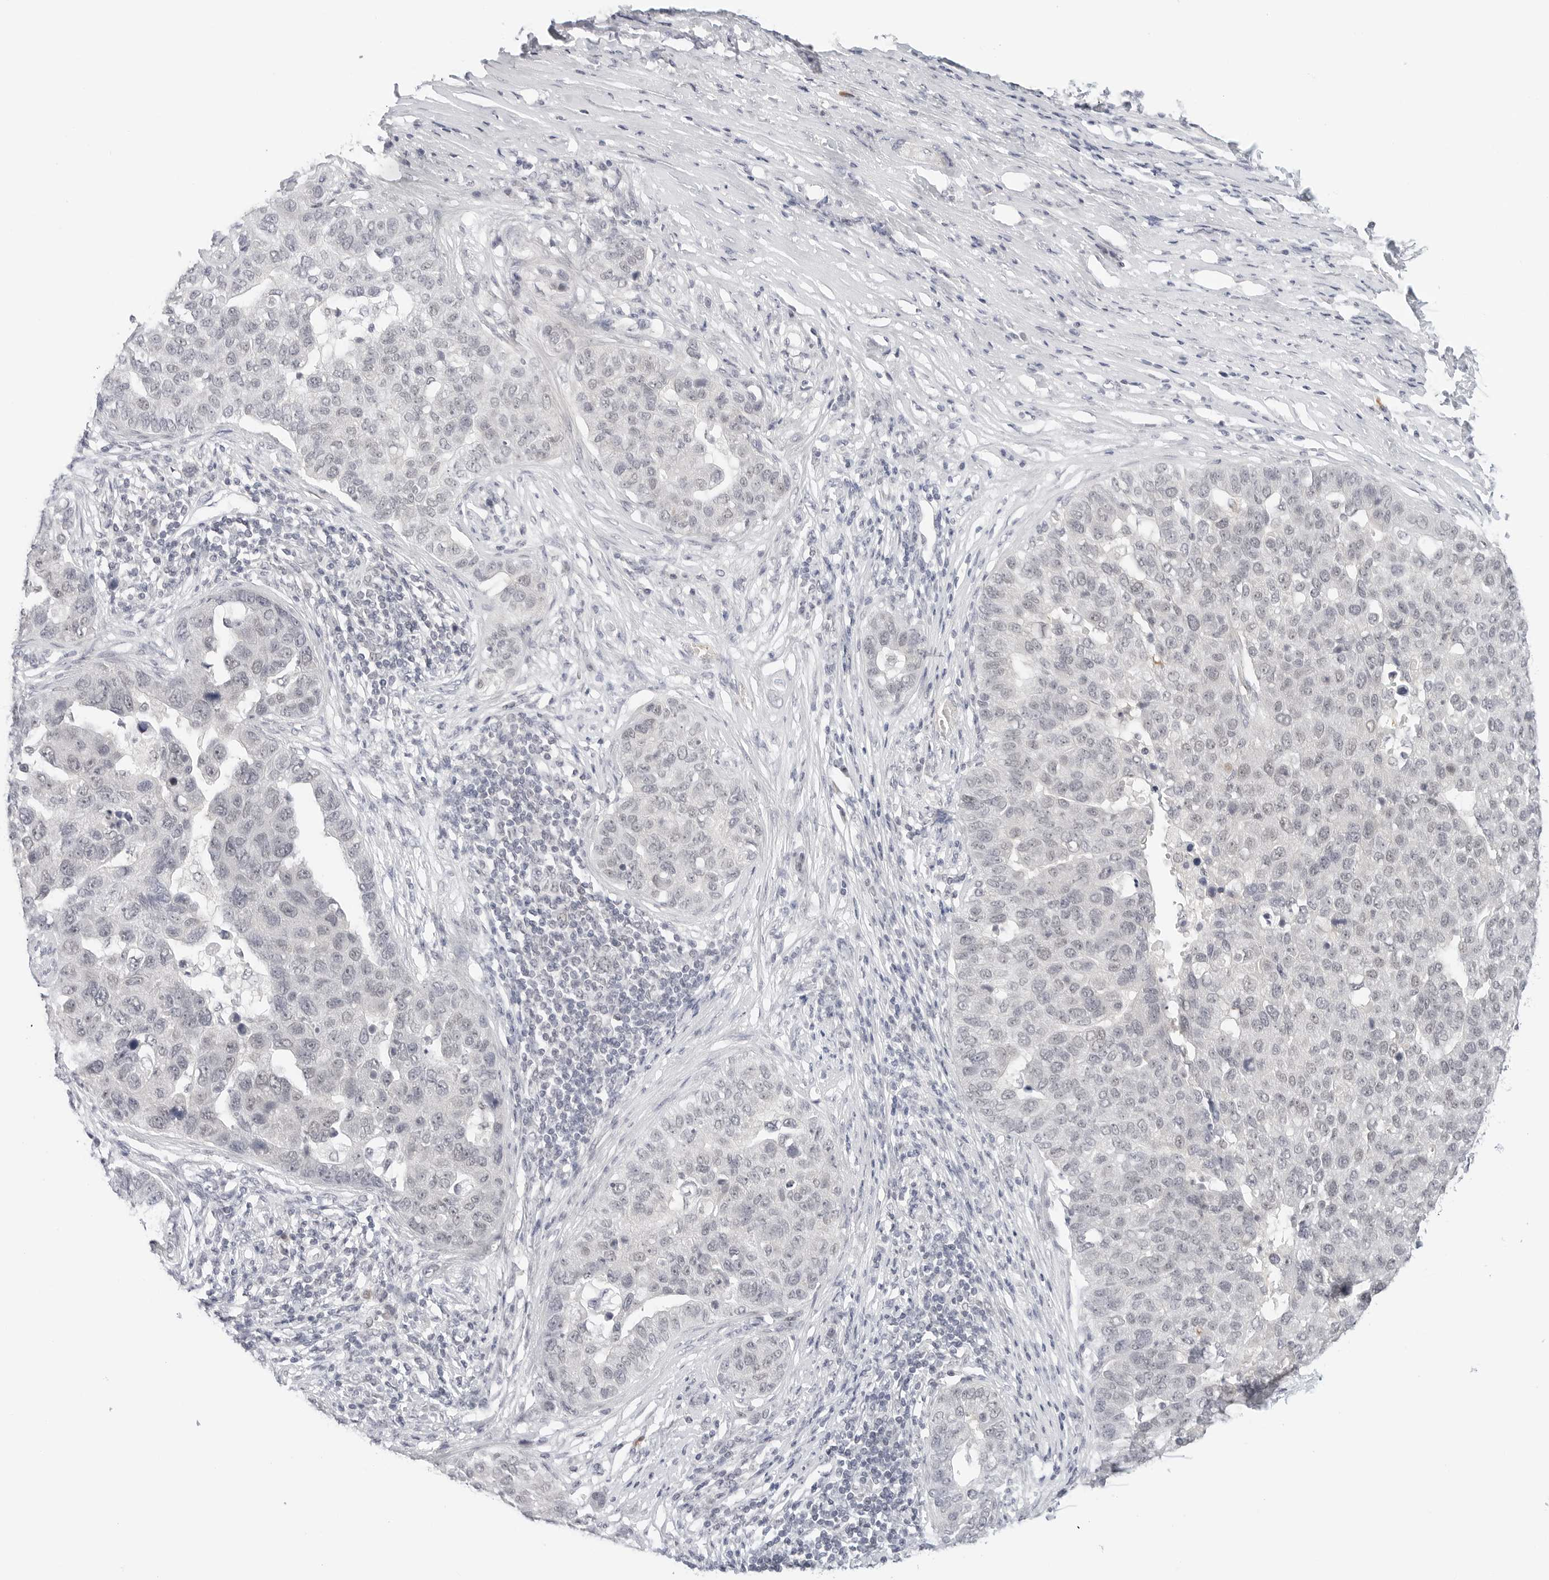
{"staining": {"intensity": "negative", "quantity": "none", "location": "none"}, "tissue": "pancreatic cancer", "cell_type": "Tumor cells", "image_type": "cancer", "snomed": [{"axis": "morphology", "description": "Adenocarcinoma, NOS"}, {"axis": "topography", "description": "Pancreas"}], "caption": "A histopathology image of pancreatic adenocarcinoma stained for a protein demonstrates no brown staining in tumor cells.", "gene": "TSEN2", "patient": {"sex": "female", "age": 61}}